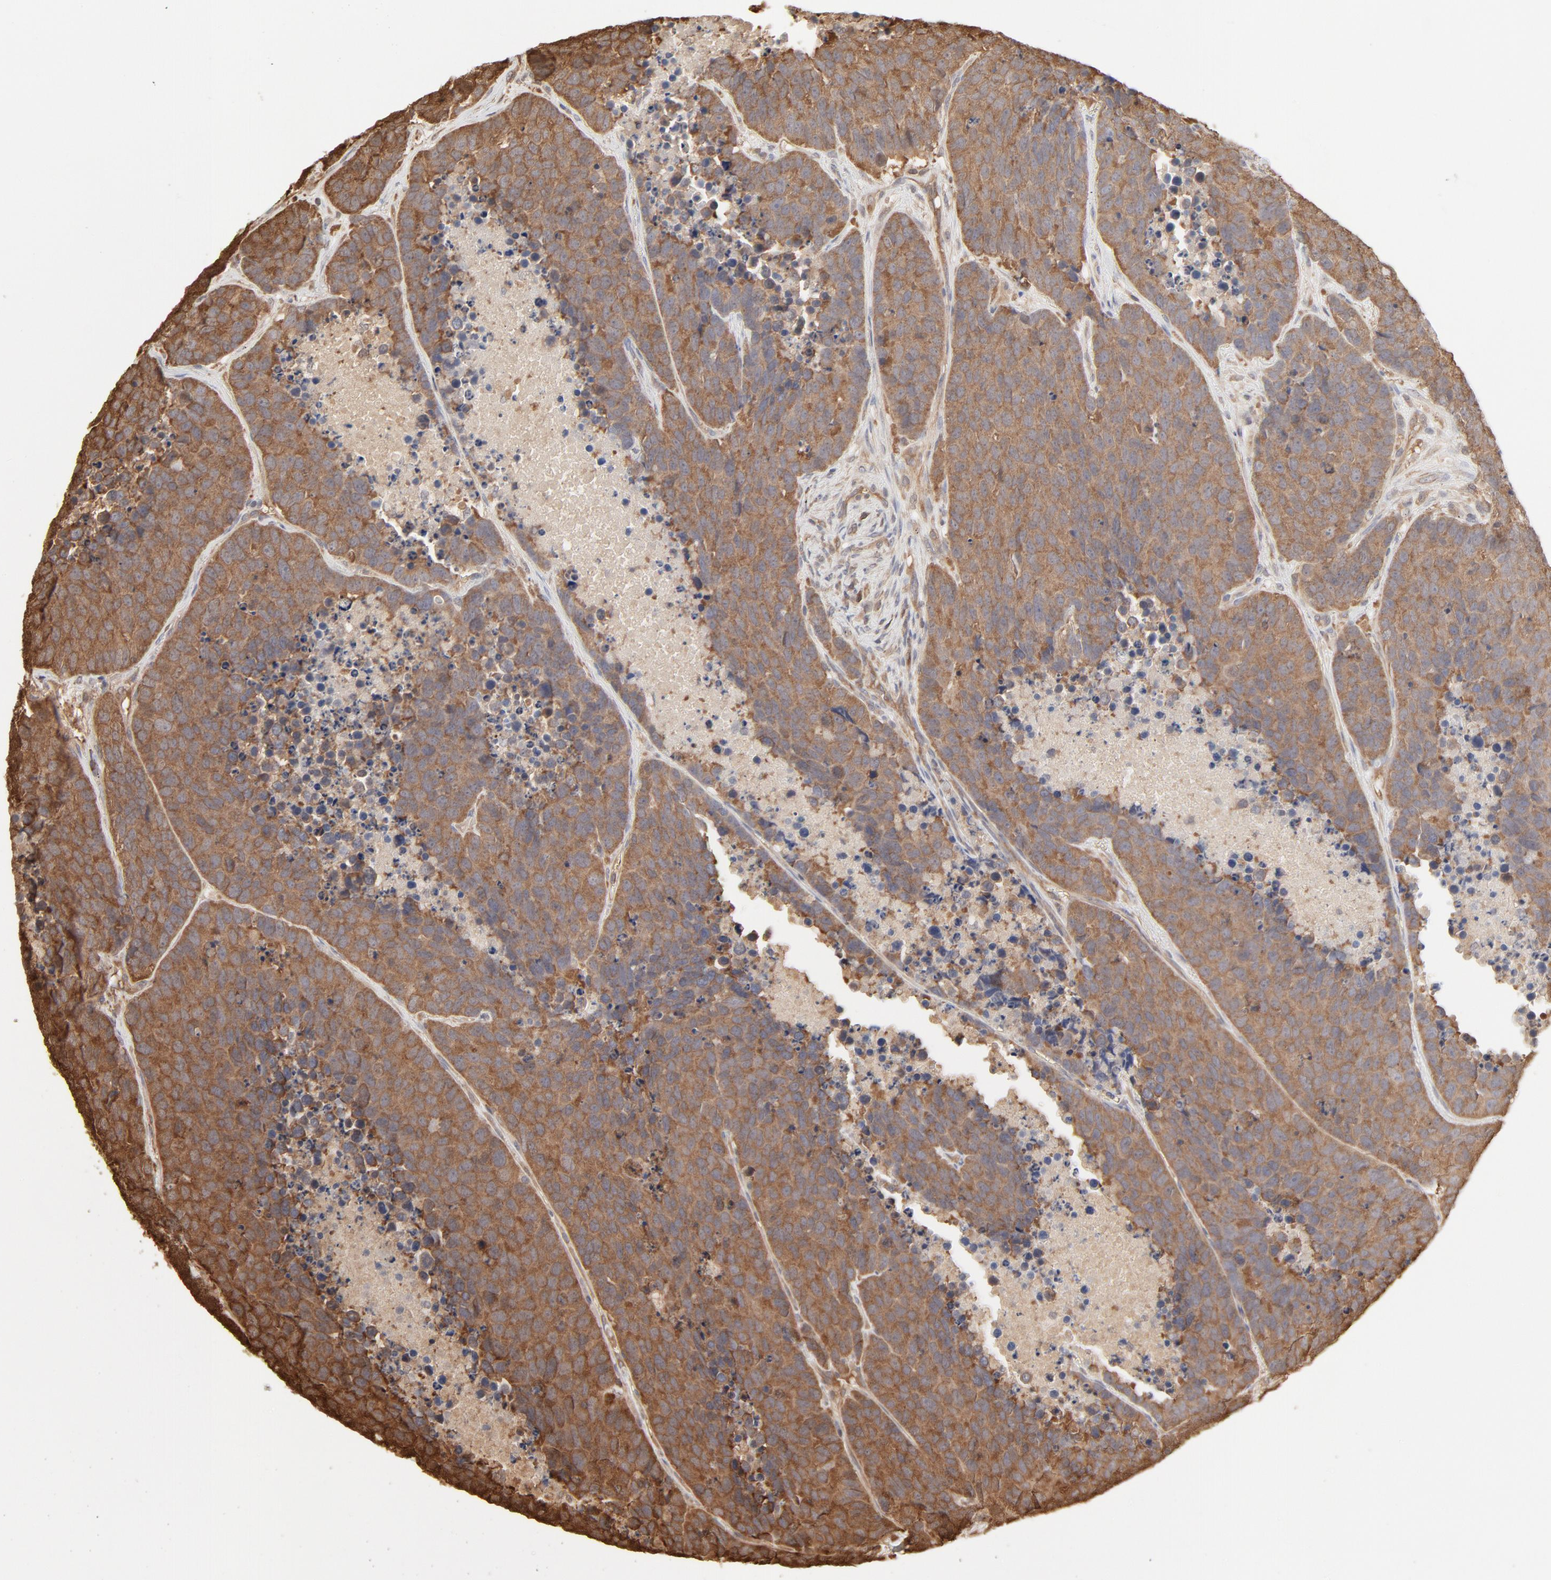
{"staining": {"intensity": "moderate", "quantity": ">75%", "location": "cytoplasmic/membranous"}, "tissue": "carcinoid", "cell_type": "Tumor cells", "image_type": "cancer", "snomed": [{"axis": "morphology", "description": "Carcinoid, malignant, NOS"}, {"axis": "topography", "description": "Lung"}], "caption": "Protein analysis of carcinoid tissue shows moderate cytoplasmic/membranous expression in about >75% of tumor cells.", "gene": "PPP2CA", "patient": {"sex": "male", "age": 60}}